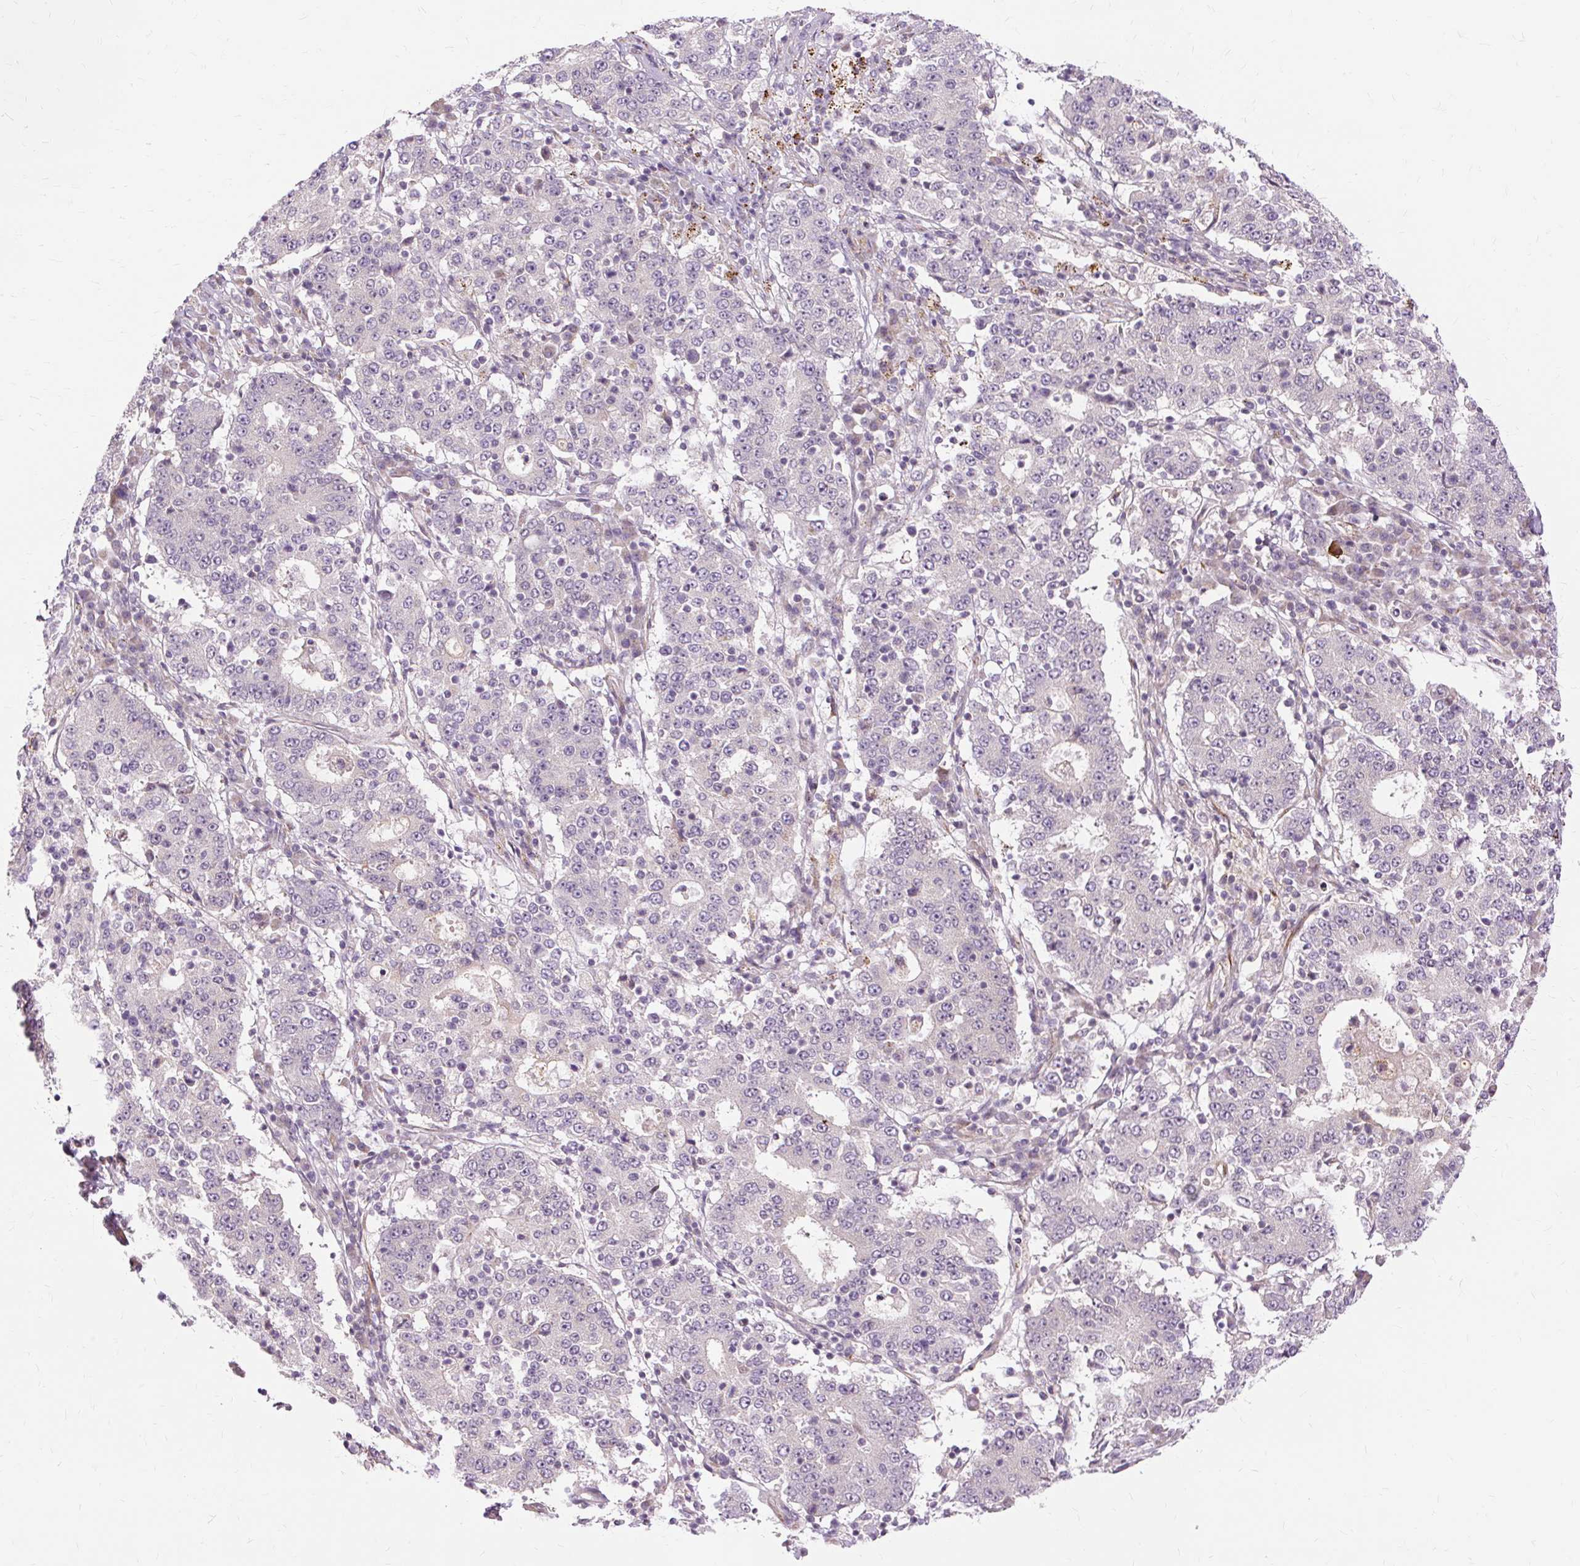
{"staining": {"intensity": "negative", "quantity": "none", "location": "none"}, "tissue": "stomach cancer", "cell_type": "Tumor cells", "image_type": "cancer", "snomed": [{"axis": "morphology", "description": "Adenocarcinoma, NOS"}, {"axis": "topography", "description": "Stomach"}], "caption": "Stomach adenocarcinoma was stained to show a protein in brown. There is no significant positivity in tumor cells.", "gene": "MMACHC", "patient": {"sex": "male", "age": 59}}